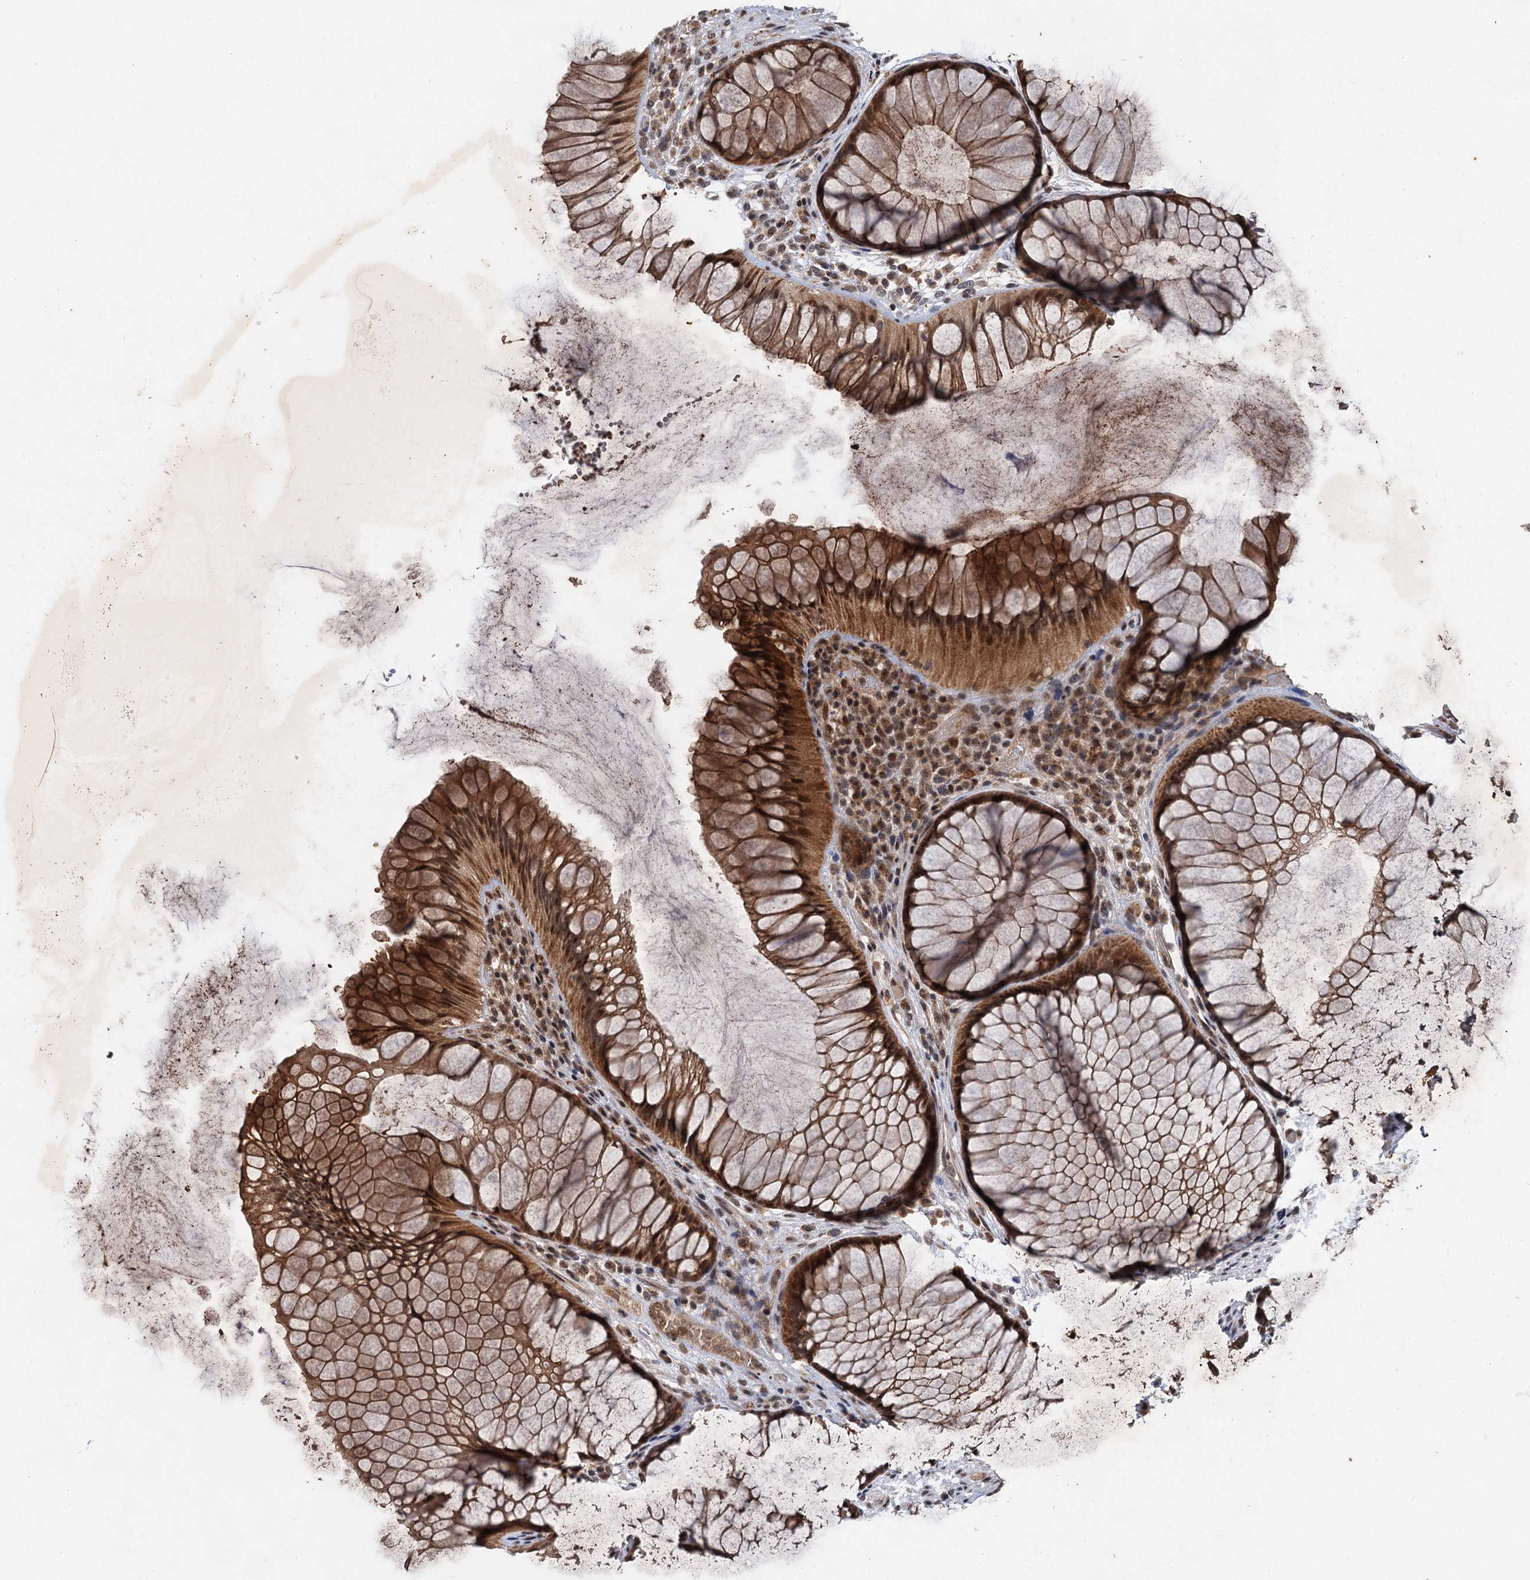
{"staining": {"intensity": "moderate", "quantity": ">75%", "location": "cytoplasmic/membranous,nuclear"}, "tissue": "rectum", "cell_type": "Glandular cells", "image_type": "normal", "snomed": [{"axis": "morphology", "description": "Normal tissue, NOS"}, {"axis": "topography", "description": "Rectum"}], "caption": "Protein positivity by immunohistochemistry demonstrates moderate cytoplasmic/membranous,nuclear expression in approximately >75% of glandular cells in unremarkable rectum. The staining was performed using DAB to visualize the protein expression in brown, while the nuclei were stained in blue with hematoxylin (Magnification: 20x).", "gene": "REP15", "patient": {"sex": "male", "age": 51}}